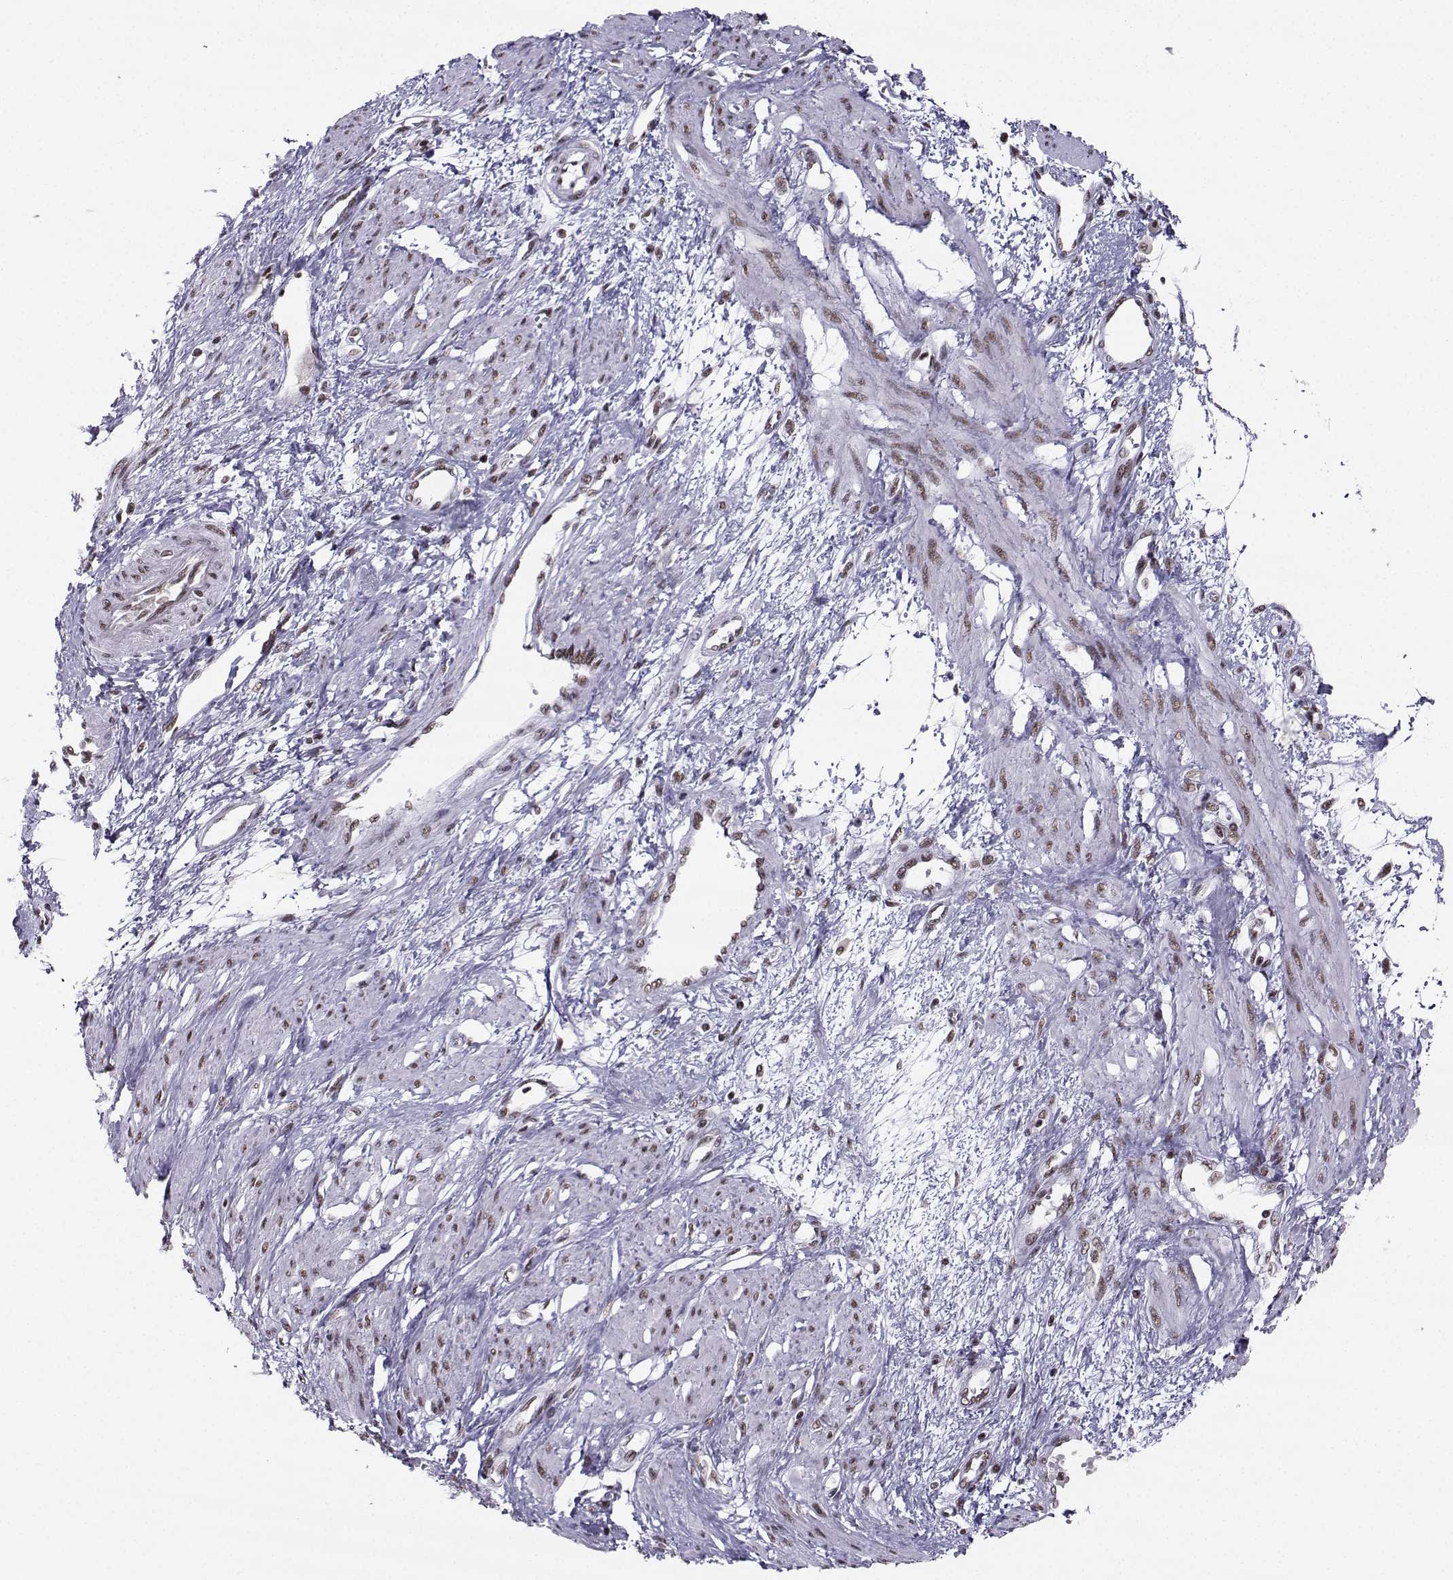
{"staining": {"intensity": "moderate", "quantity": "<25%", "location": "nuclear"}, "tissue": "smooth muscle", "cell_type": "Smooth muscle cells", "image_type": "normal", "snomed": [{"axis": "morphology", "description": "Normal tissue, NOS"}, {"axis": "topography", "description": "Smooth muscle"}, {"axis": "topography", "description": "Uterus"}], "caption": "Immunohistochemistry (IHC) (DAB (3,3'-diaminobenzidine)) staining of normal human smooth muscle displays moderate nuclear protein staining in about <25% of smooth muscle cells.", "gene": "SNRPB2", "patient": {"sex": "female", "age": 39}}